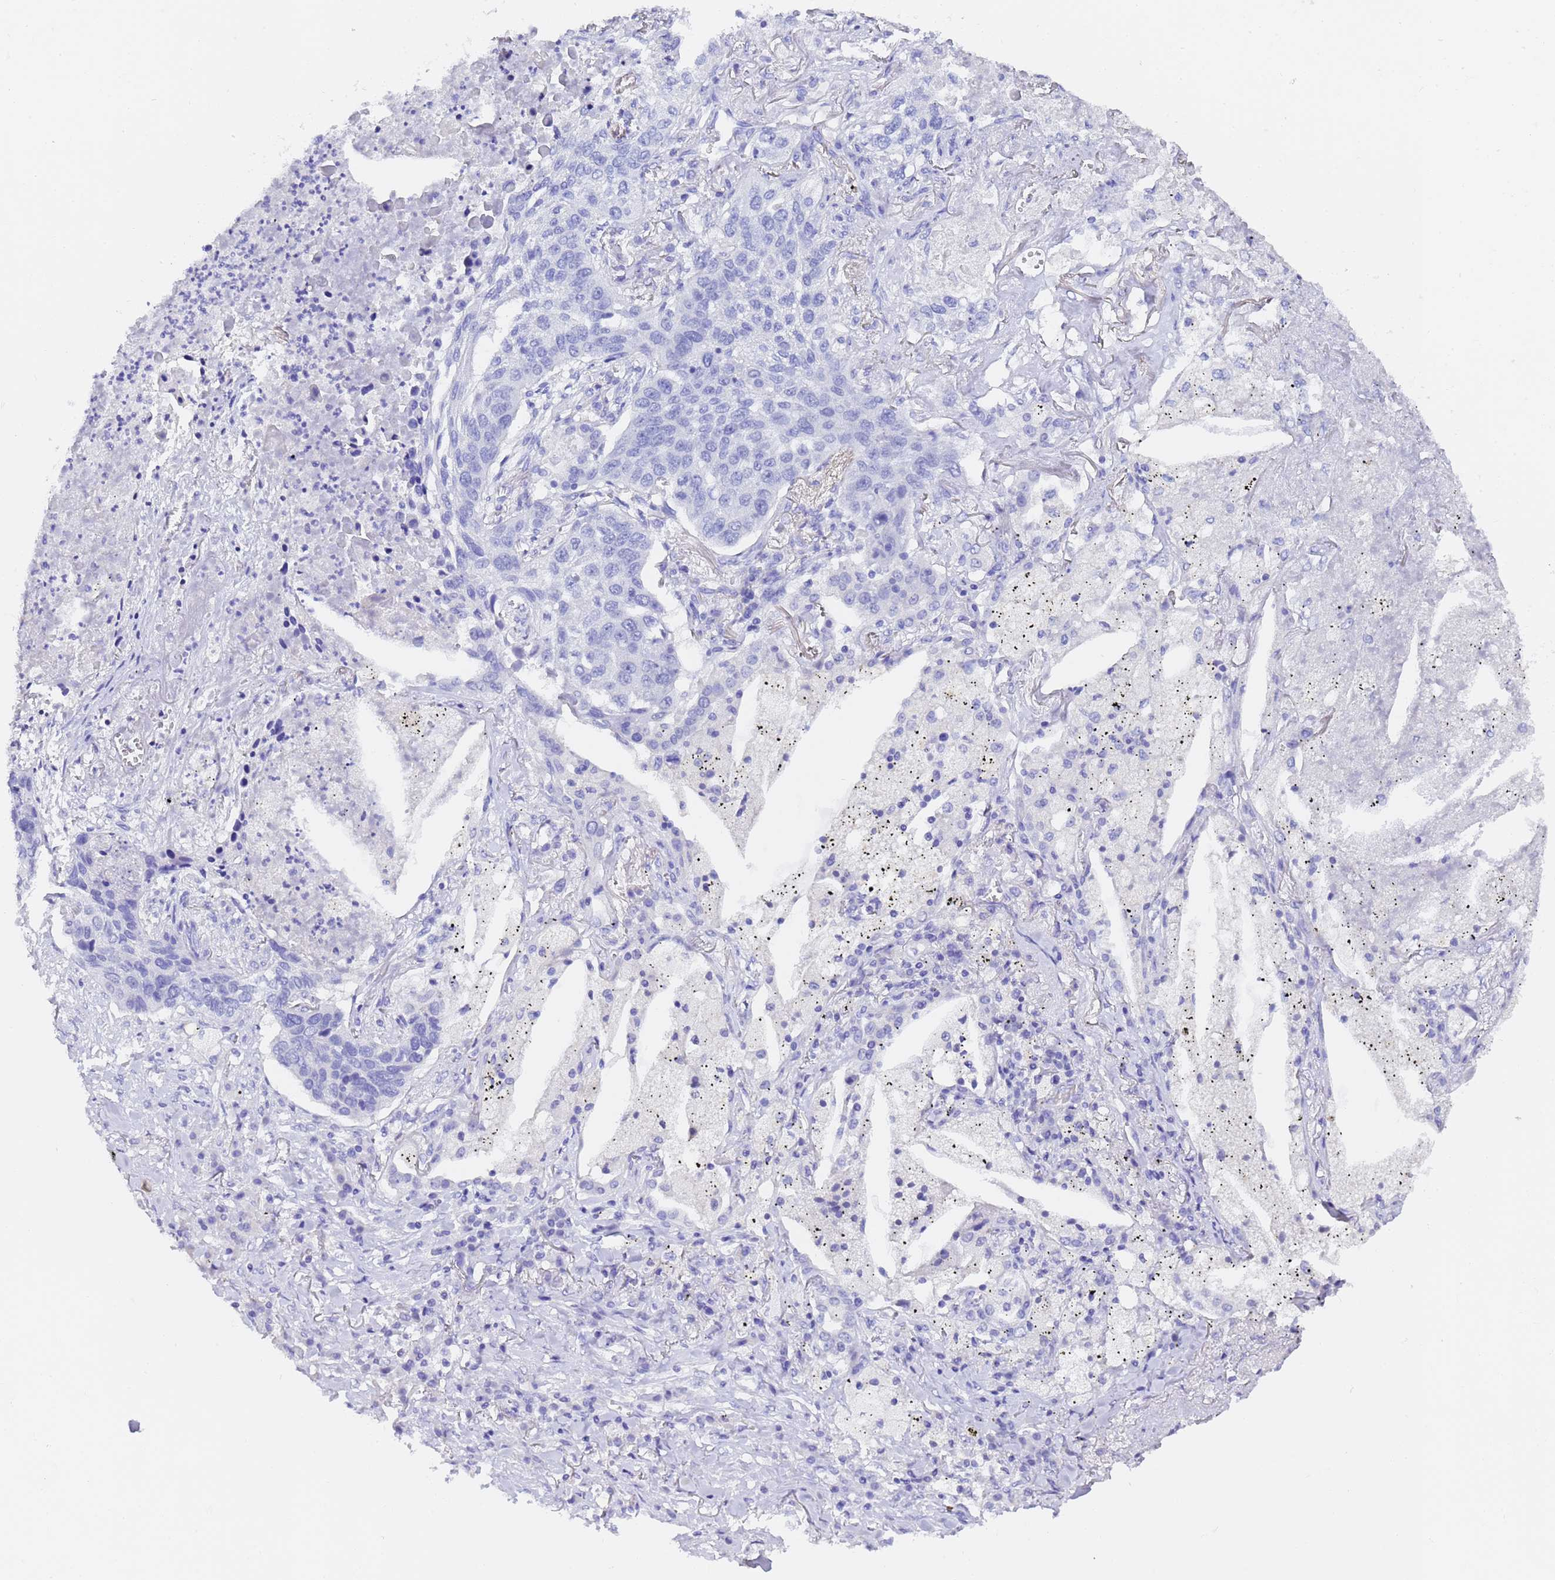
{"staining": {"intensity": "negative", "quantity": "none", "location": "none"}, "tissue": "lung cancer", "cell_type": "Tumor cells", "image_type": "cancer", "snomed": [{"axis": "morphology", "description": "Squamous cell carcinoma, NOS"}, {"axis": "topography", "description": "Lung"}], "caption": "Lung cancer stained for a protein using IHC shows no expression tumor cells.", "gene": "GABRA1", "patient": {"sex": "female", "age": 63}}